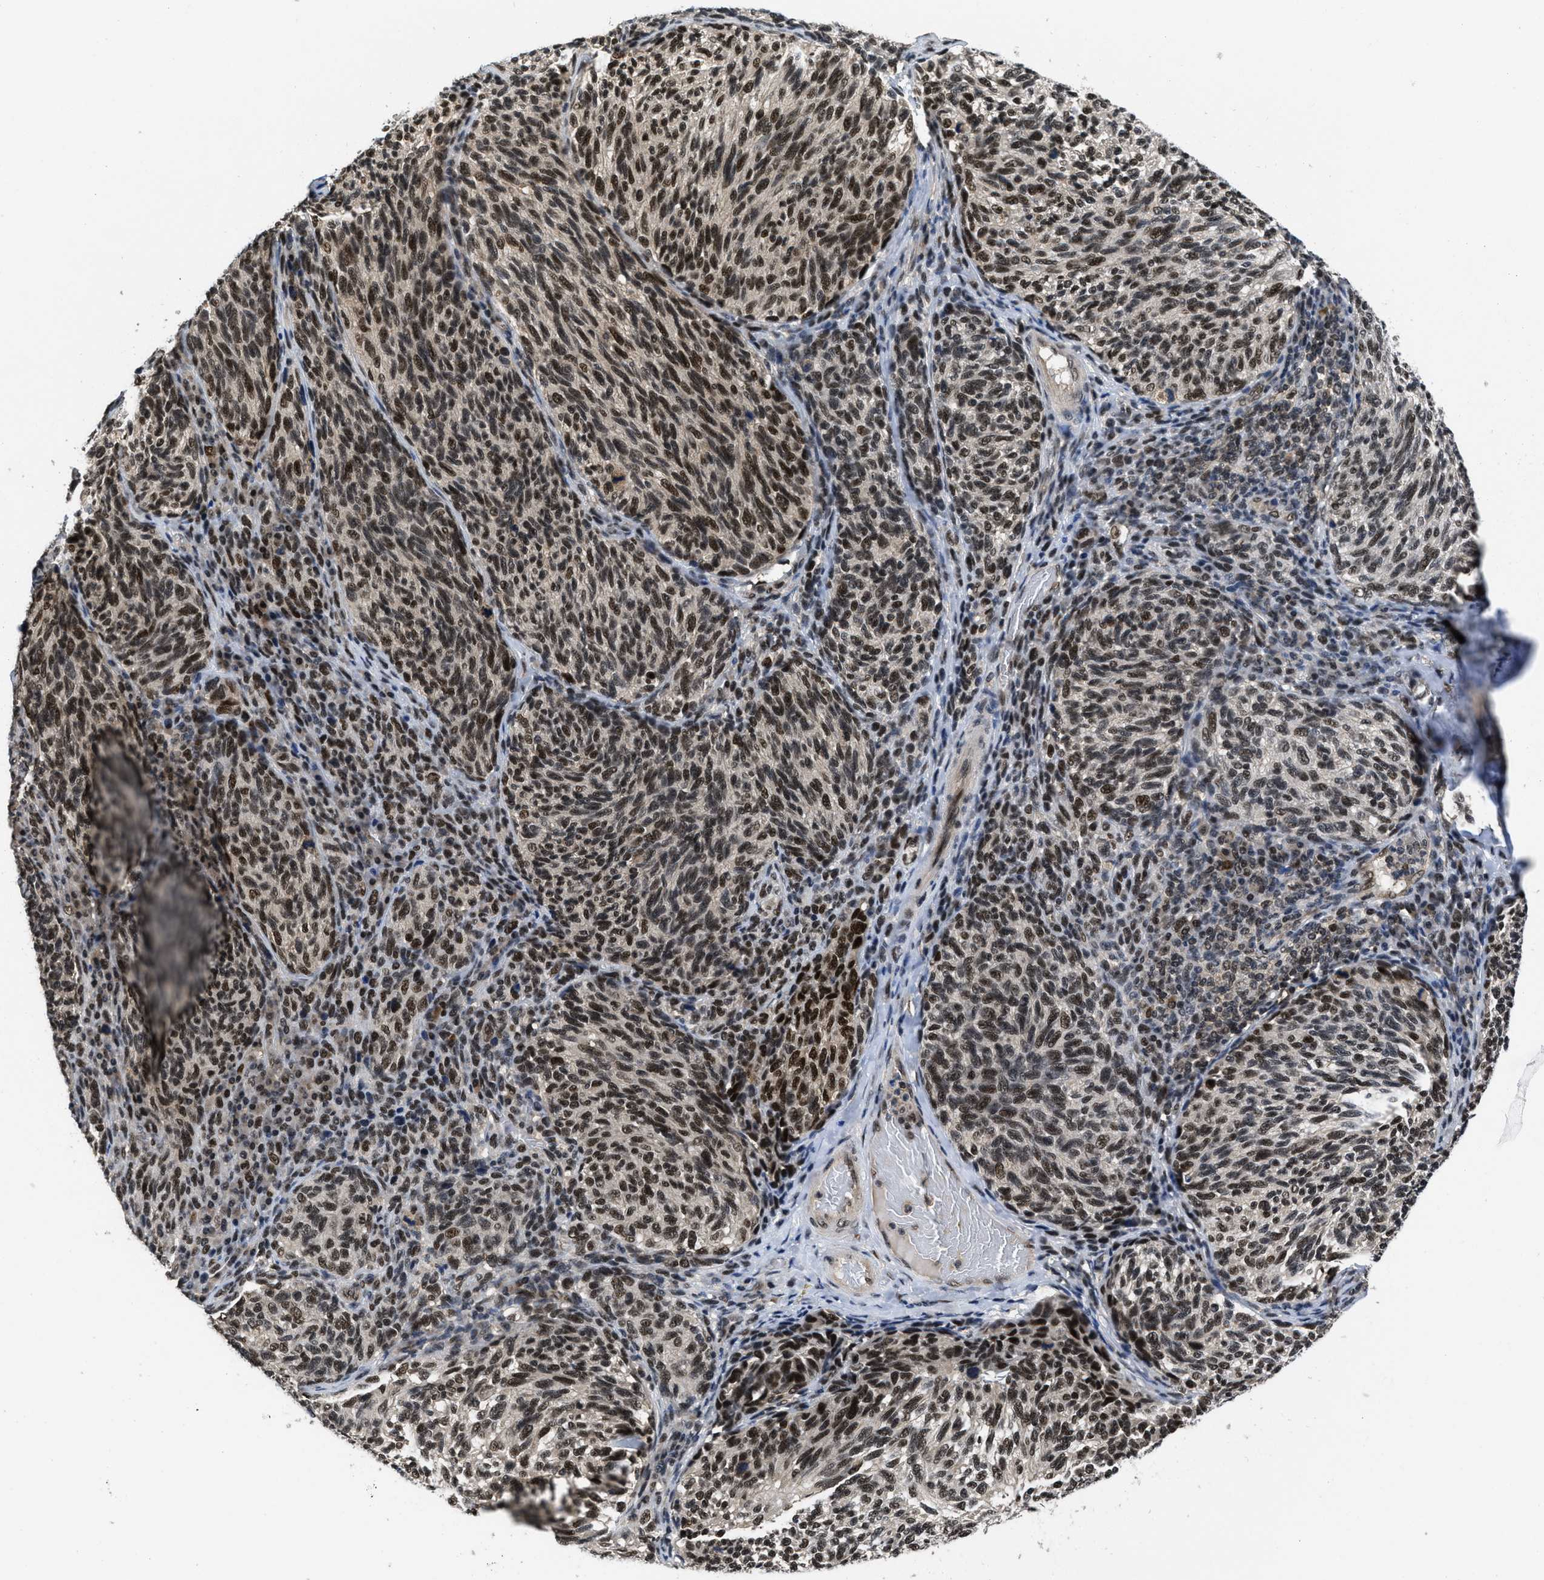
{"staining": {"intensity": "strong", "quantity": ">75%", "location": "nuclear"}, "tissue": "melanoma", "cell_type": "Tumor cells", "image_type": "cancer", "snomed": [{"axis": "morphology", "description": "Malignant melanoma, NOS"}, {"axis": "topography", "description": "Skin"}], "caption": "Immunohistochemical staining of malignant melanoma demonstrates high levels of strong nuclear protein expression in about >75% of tumor cells.", "gene": "CUL4B", "patient": {"sex": "female", "age": 73}}